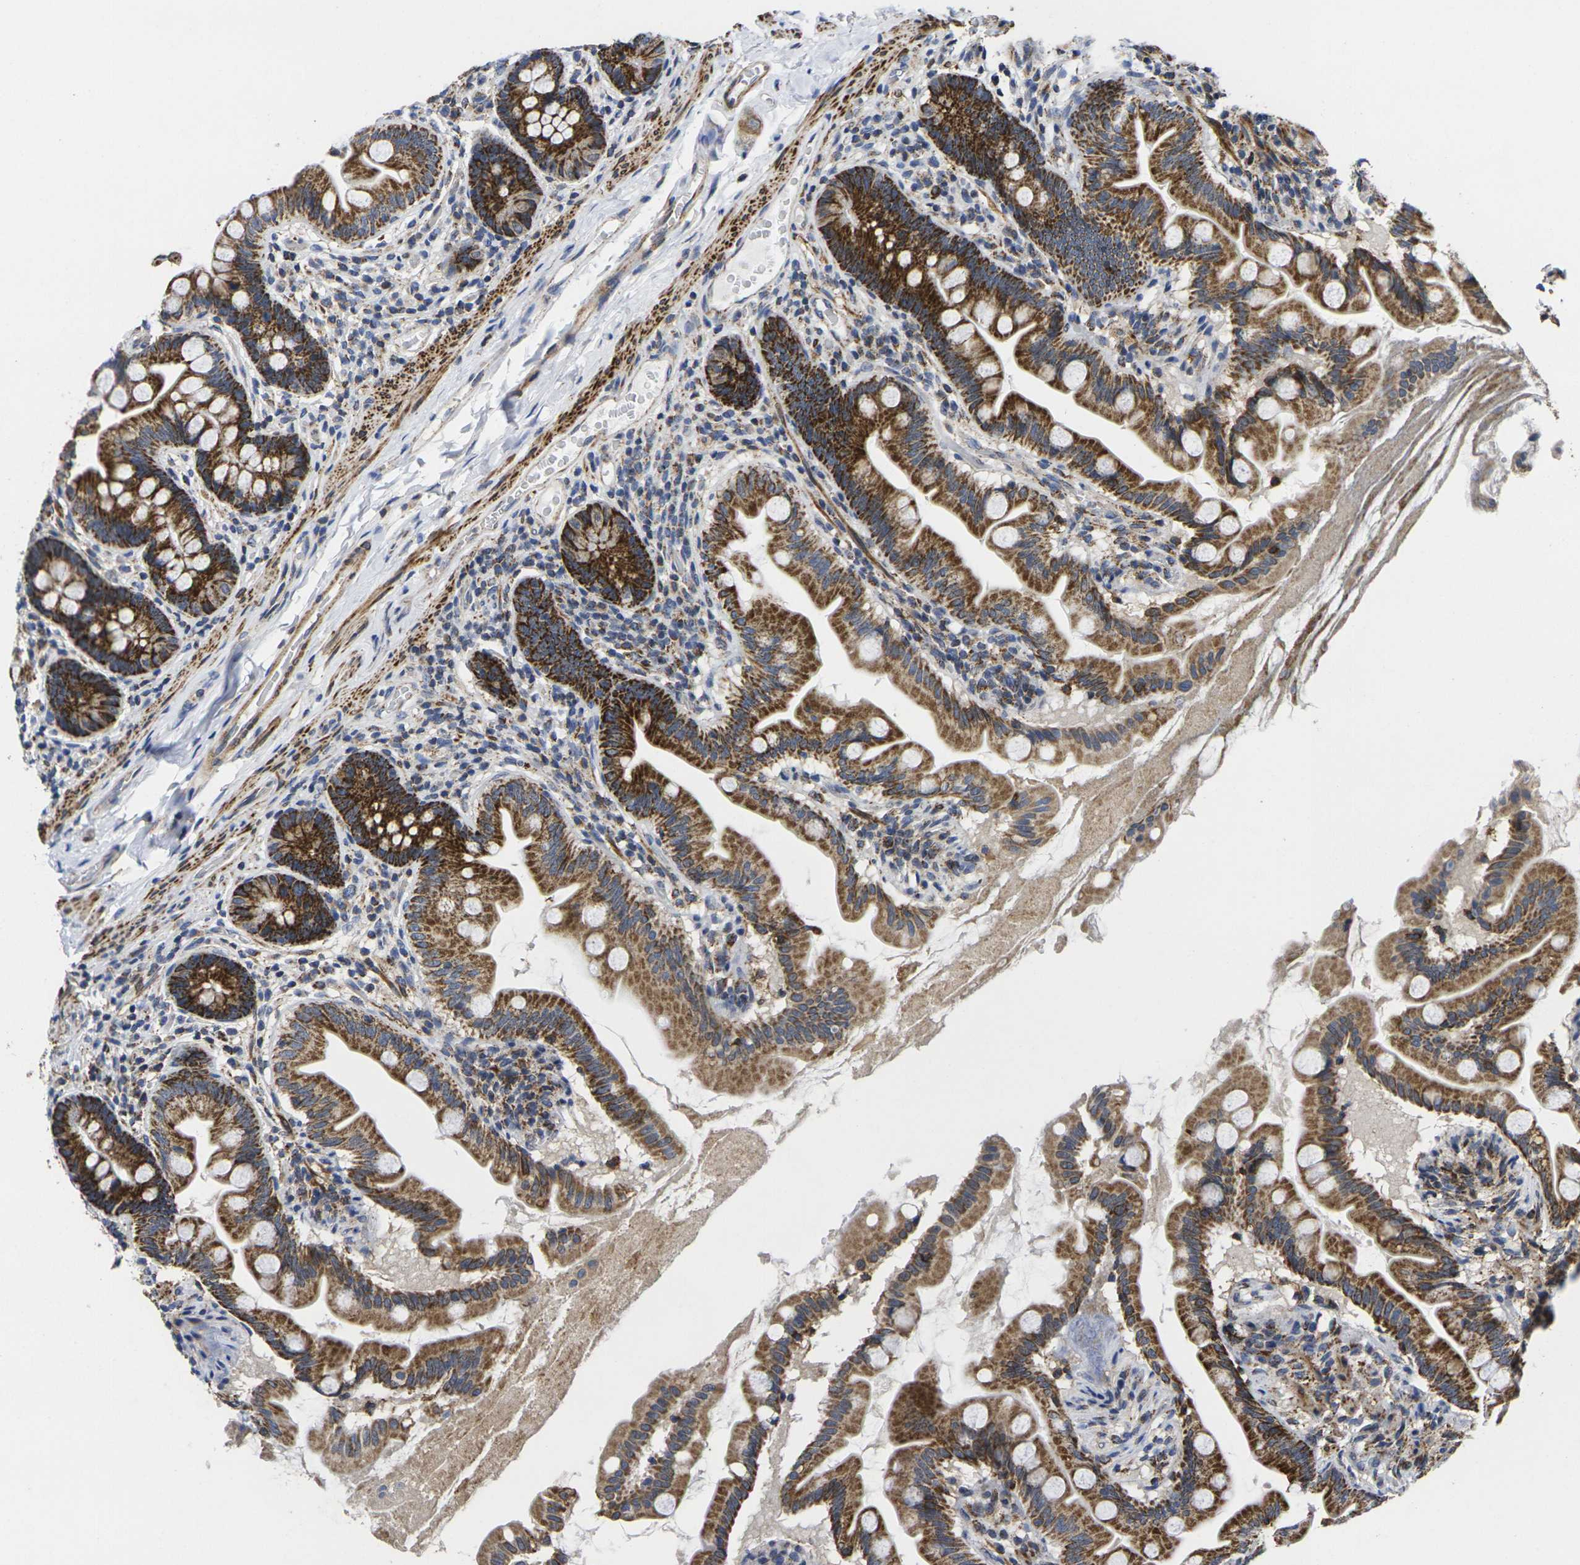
{"staining": {"intensity": "strong", "quantity": ">75%", "location": "cytoplasmic/membranous"}, "tissue": "small intestine", "cell_type": "Glandular cells", "image_type": "normal", "snomed": [{"axis": "morphology", "description": "Normal tissue, NOS"}, {"axis": "topography", "description": "Small intestine"}], "caption": "DAB (3,3'-diaminobenzidine) immunohistochemical staining of normal small intestine displays strong cytoplasmic/membranous protein staining in about >75% of glandular cells.", "gene": "P2RY11", "patient": {"sex": "female", "age": 56}}